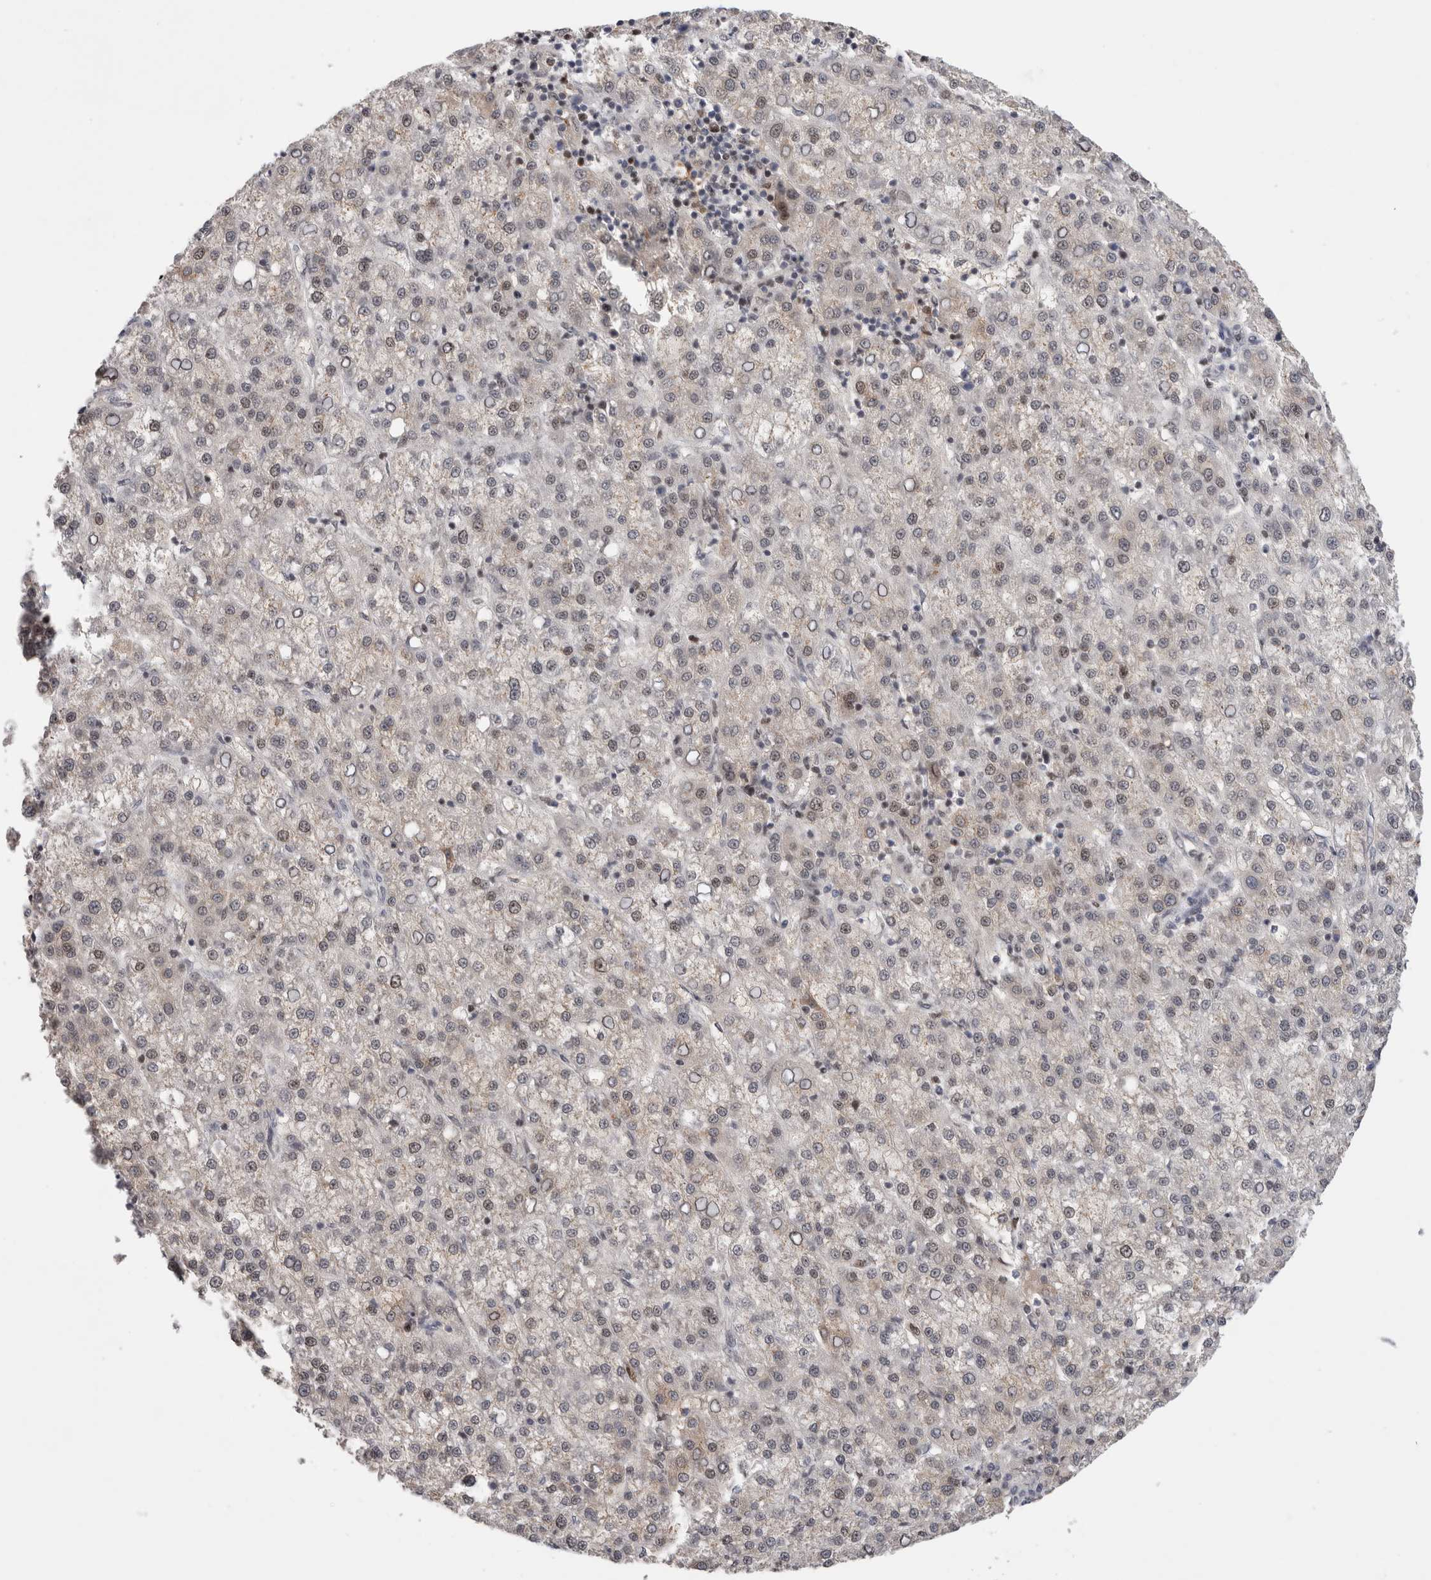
{"staining": {"intensity": "weak", "quantity": "25%-75%", "location": "nuclear"}, "tissue": "liver cancer", "cell_type": "Tumor cells", "image_type": "cancer", "snomed": [{"axis": "morphology", "description": "Carcinoma, Hepatocellular, NOS"}, {"axis": "topography", "description": "Liver"}], "caption": "Human liver cancer stained for a protein (brown) reveals weak nuclear positive positivity in about 25%-75% of tumor cells.", "gene": "ZNF521", "patient": {"sex": "female", "age": 58}}